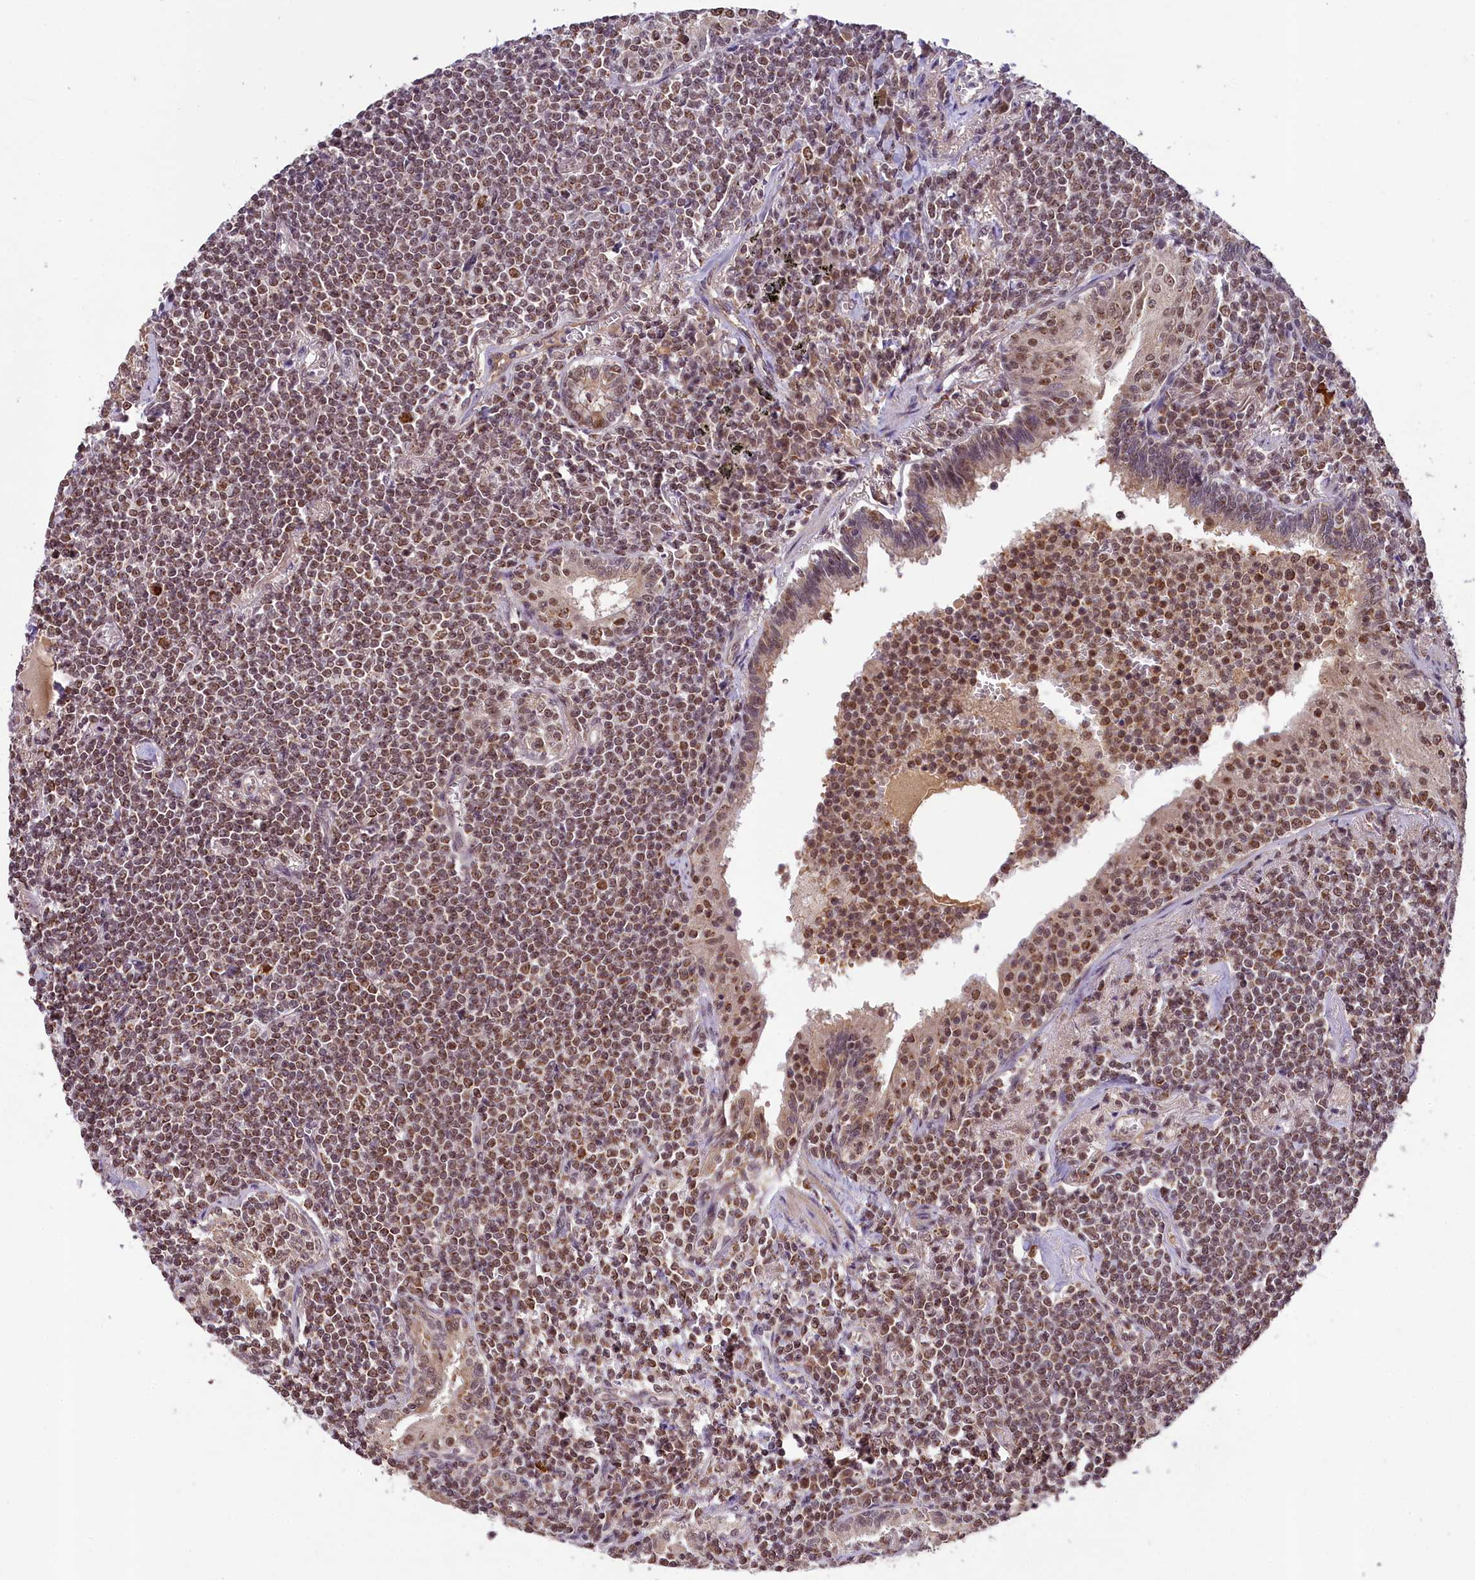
{"staining": {"intensity": "moderate", "quantity": ">75%", "location": "nuclear"}, "tissue": "lymphoma", "cell_type": "Tumor cells", "image_type": "cancer", "snomed": [{"axis": "morphology", "description": "Malignant lymphoma, non-Hodgkin's type, Low grade"}, {"axis": "topography", "description": "Lung"}], "caption": "Immunohistochemistry (IHC) (DAB (3,3'-diaminobenzidine)) staining of lymphoma demonstrates moderate nuclear protein positivity in about >75% of tumor cells.", "gene": "PAF1", "patient": {"sex": "female", "age": 71}}